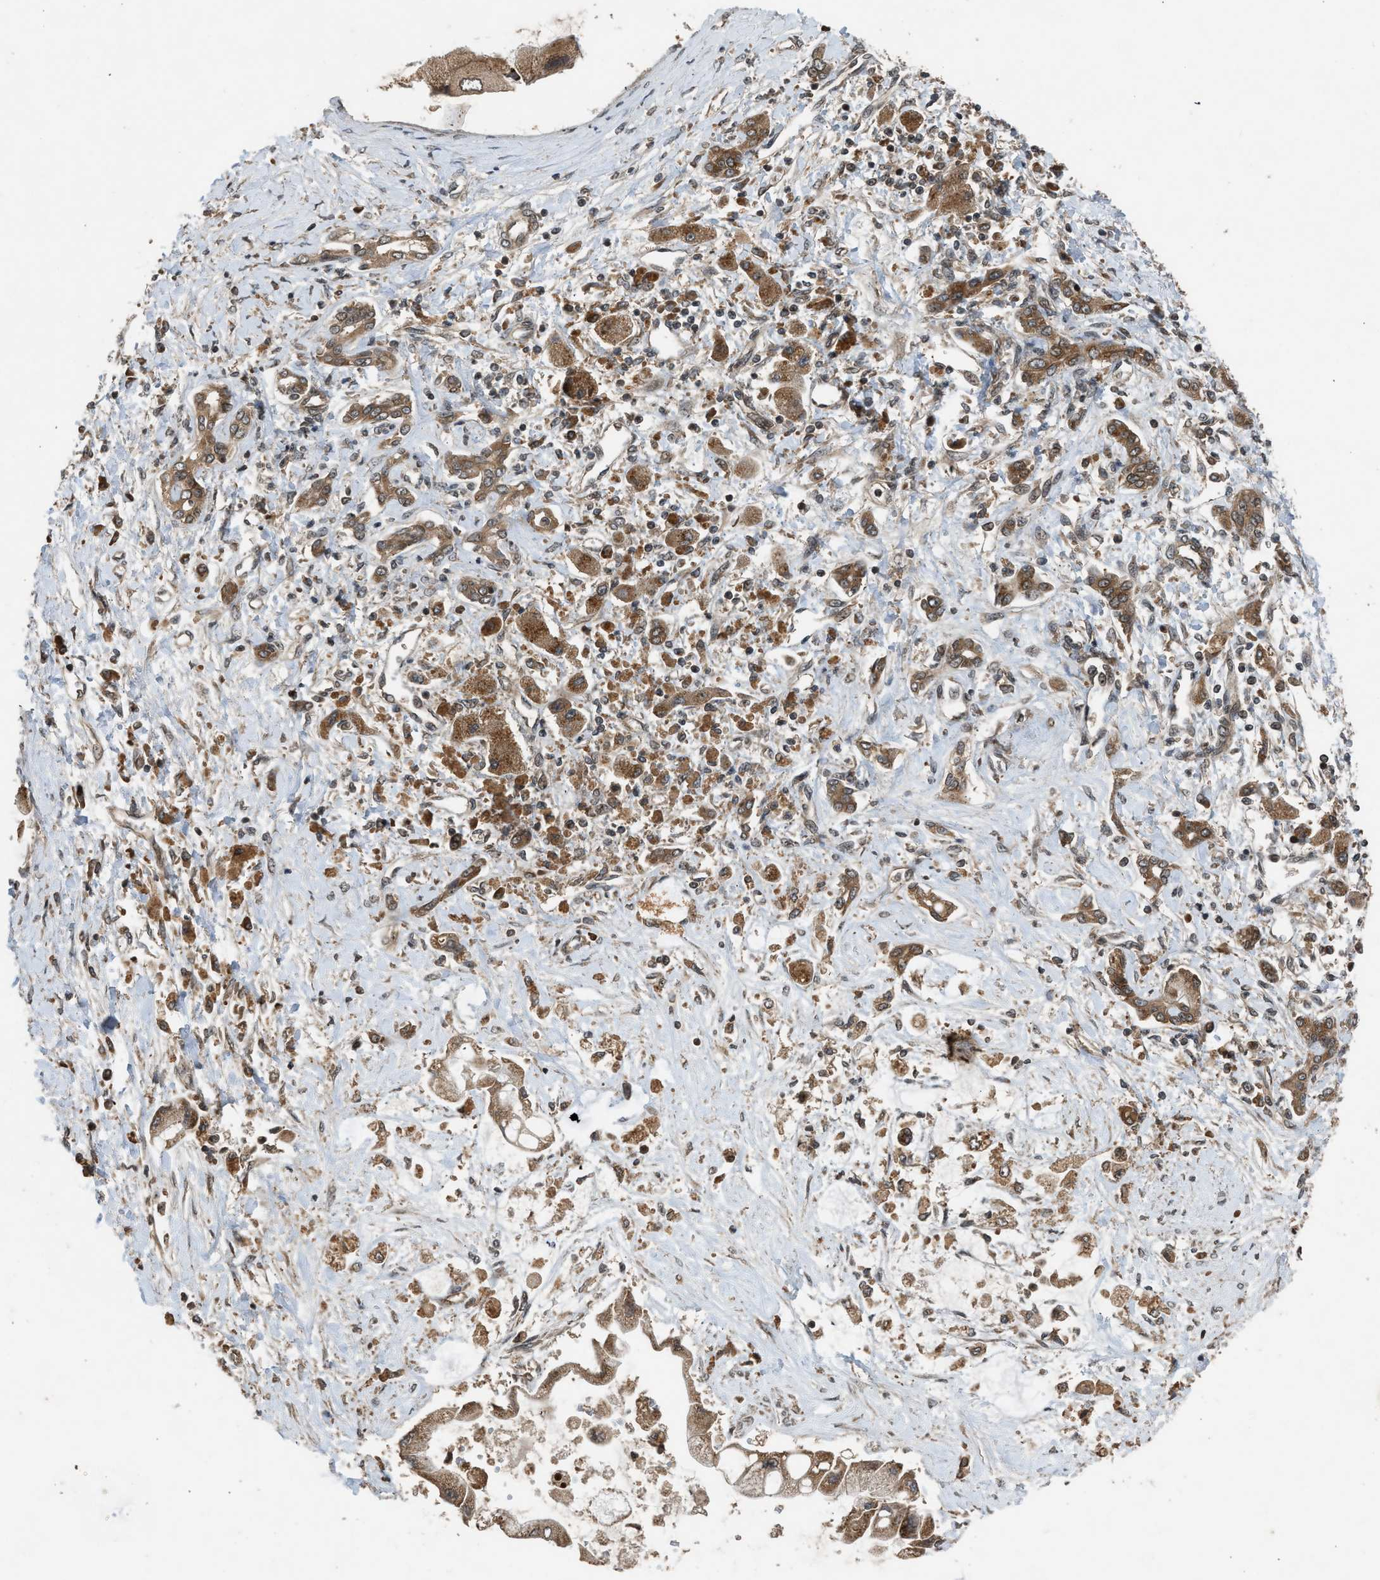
{"staining": {"intensity": "moderate", "quantity": ">75%", "location": "cytoplasmic/membranous"}, "tissue": "liver cancer", "cell_type": "Tumor cells", "image_type": "cancer", "snomed": [{"axis": "morphology", "description": "Cholangiocarcinoma"}, {"axis": "topography", "description": "Liver"}], "caption": "Brown immunohistochemical staining in human cholangiocarcinoma (liver) reveals moderate cytoplasmic/membranous positivity in approximately >75% of tumor cells.", "gene": "TXNL1", "patient": {"sex": "male", "age": 50}}